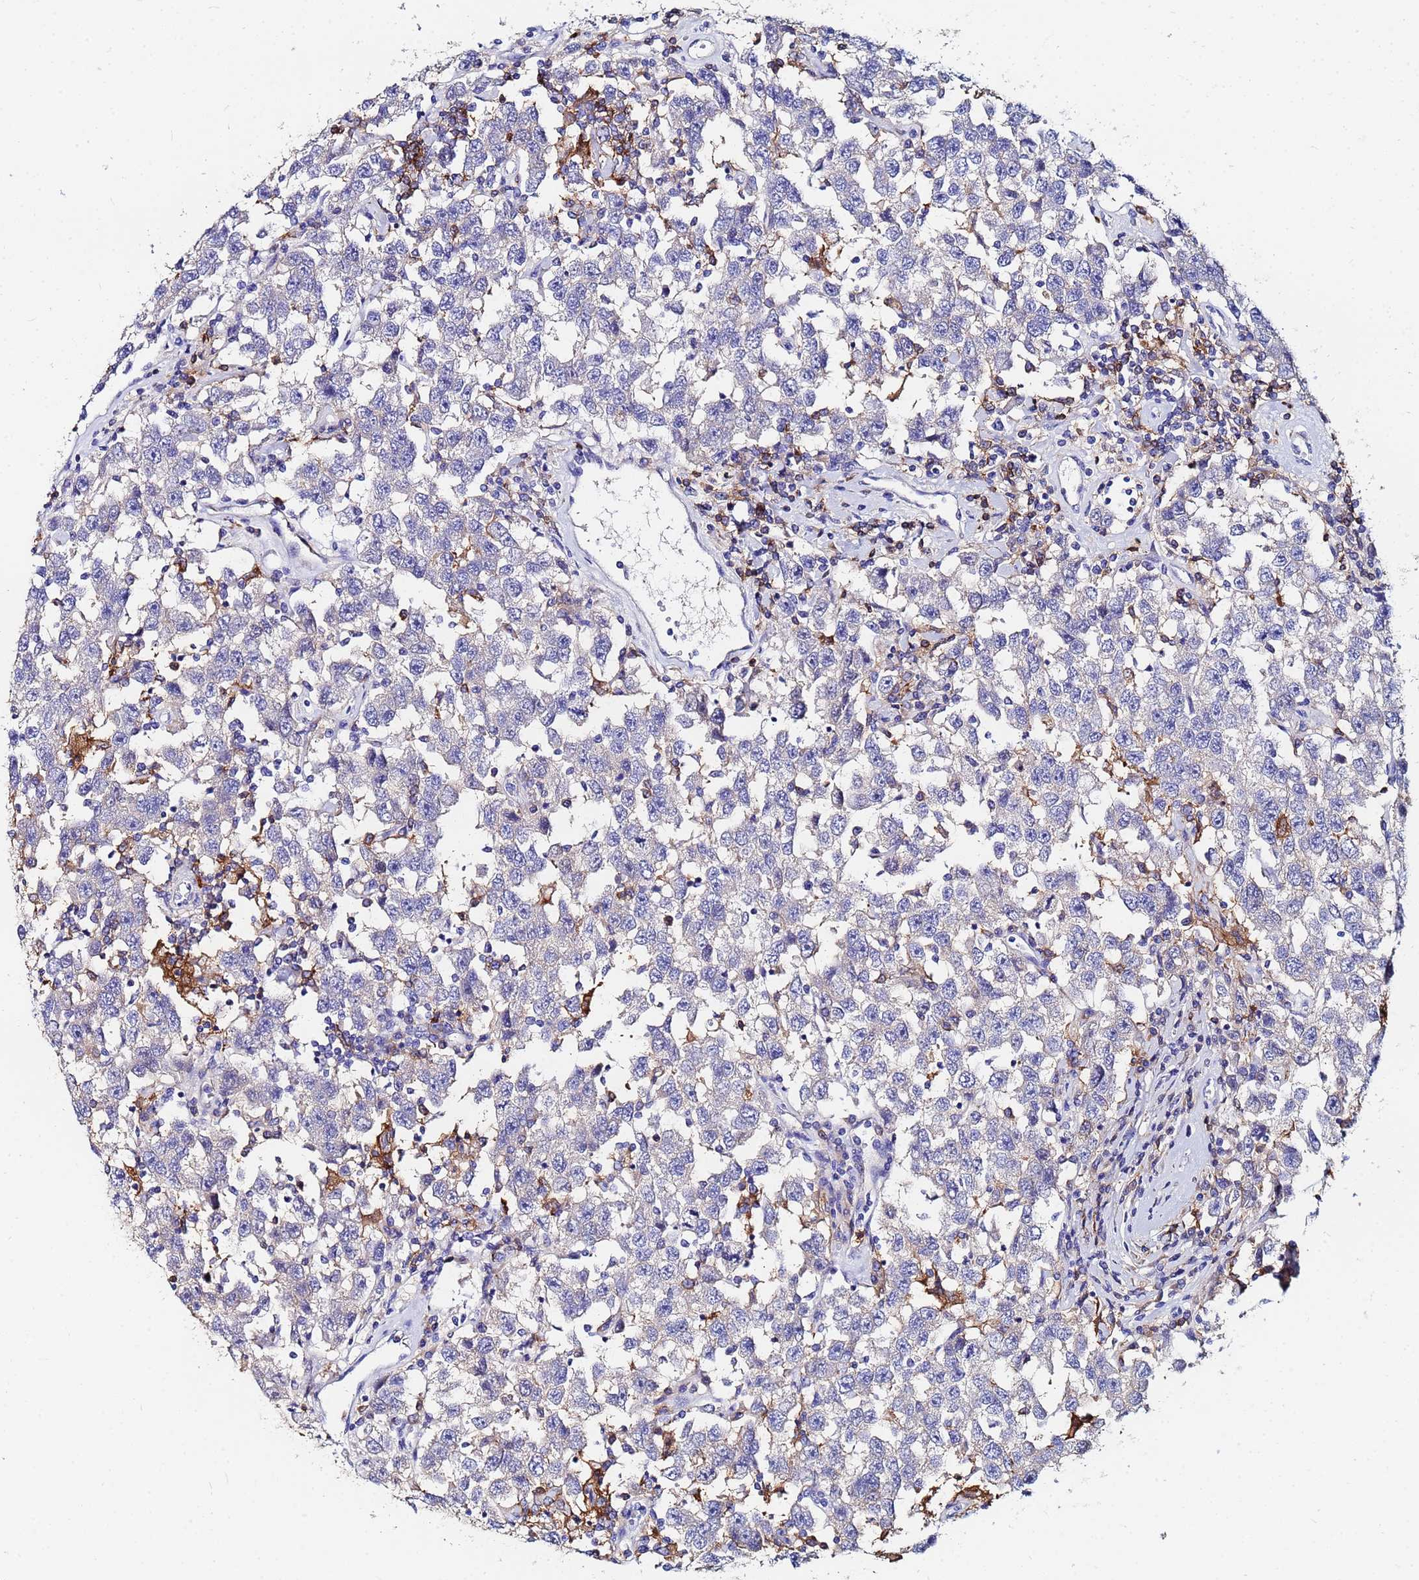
{"staining": {"intensity": "negative", "quantity": "none", "location": "none"}, "tissue": "testis cancer", "cell_type": "Tumor cells", "image_type": "cancer", "snomed": [{"axis": "morphology", "description": "Seminoma, NOS"}, {"axis": "topography", "description": "Testis"}], "caption": "Immunohistochemical staining of human testis cancer reveals no significant positivity in tumor cells.", "gene": "BASP1", "patient": {"sex": "male", "age": 41}}